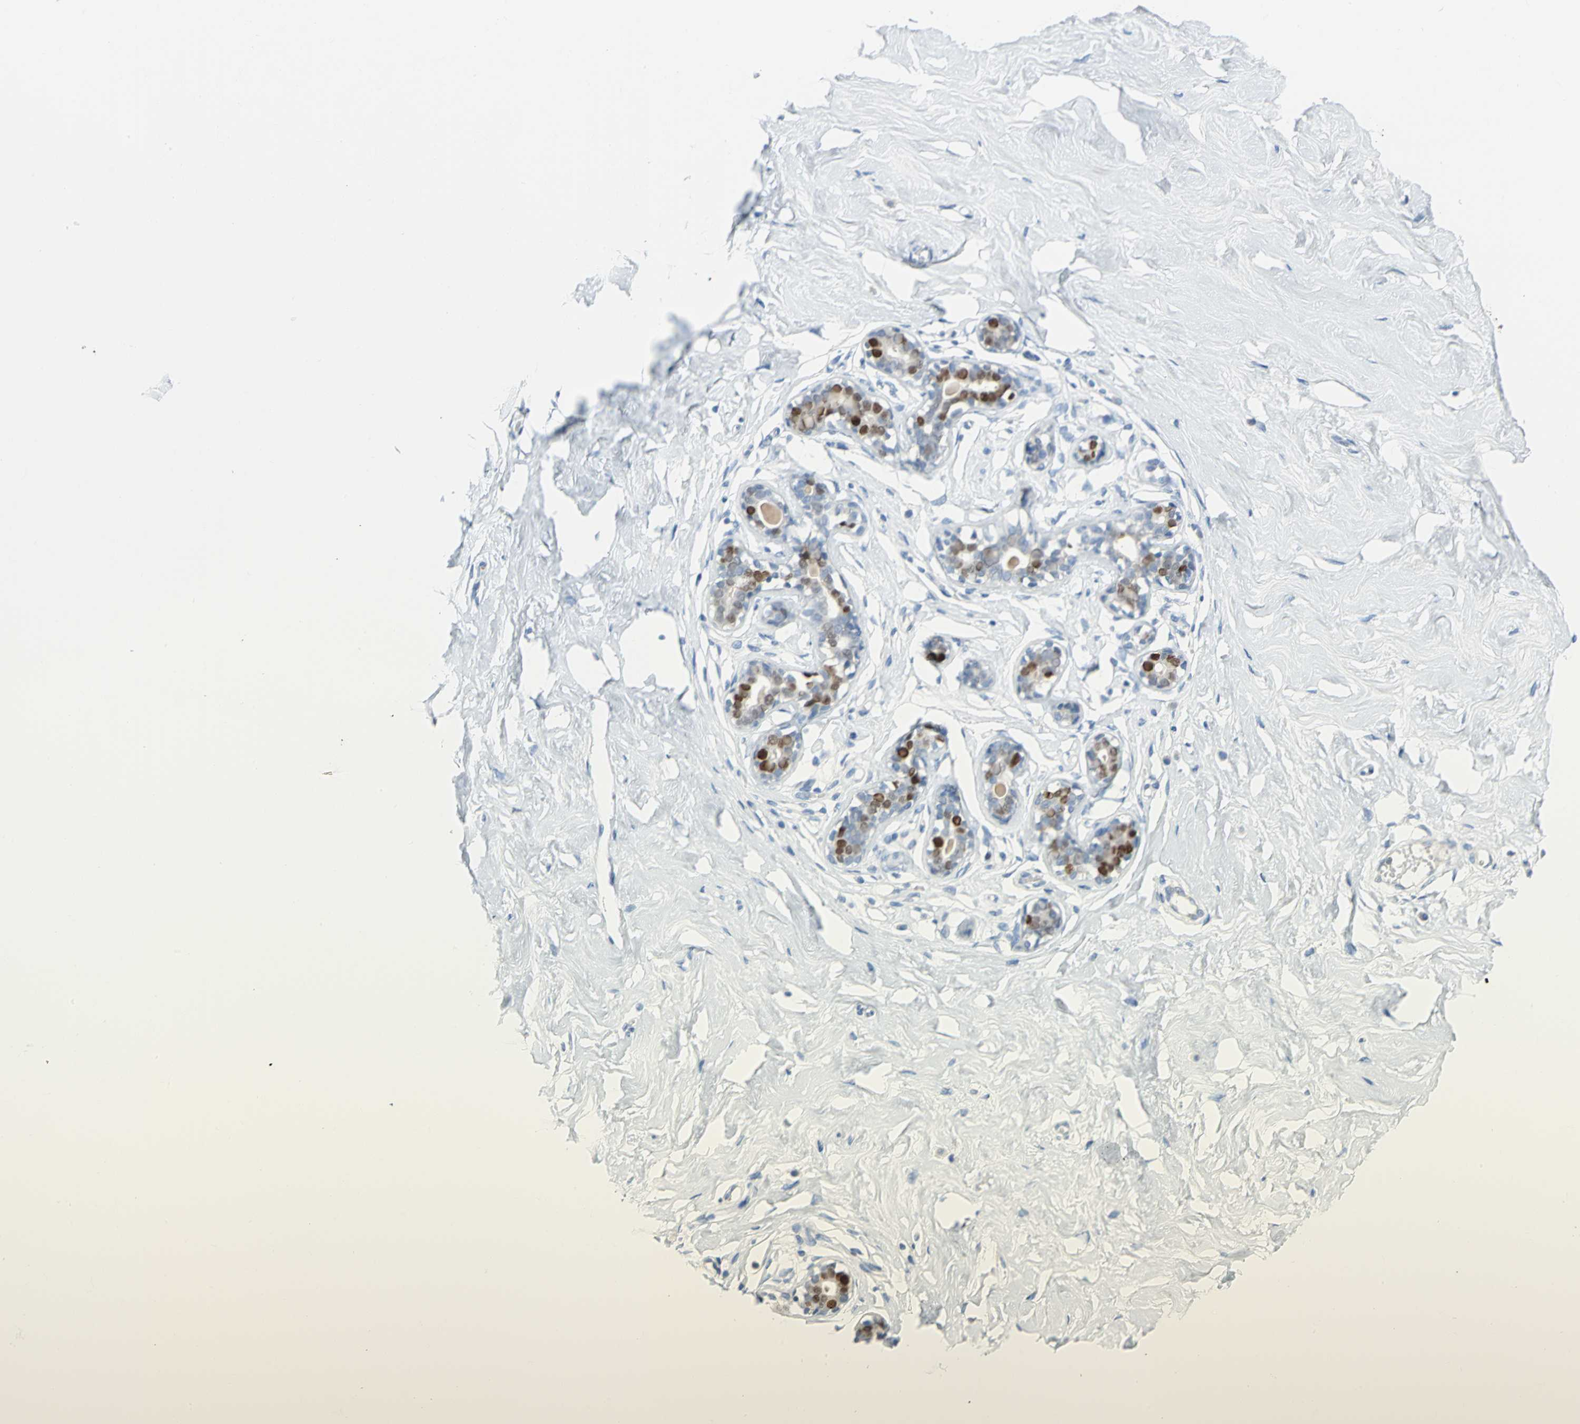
{"staining": {"intensity": "negative", "quantity": "none", "location": "none"}, "tissue": "breast", "cell_type": "Adipocytes", "image_type": "normal", "snomed": [{"axis": "morphology", "description": "Normal tissue, NOS"}, {"axis": "topography", "description": "Breast"}], "caption": "Immunohistochemistry (IHC) of normal breast shows no expression in adipocytes.", "gene": "MCM4", "patient": {"sex": "female", "age": 23}}